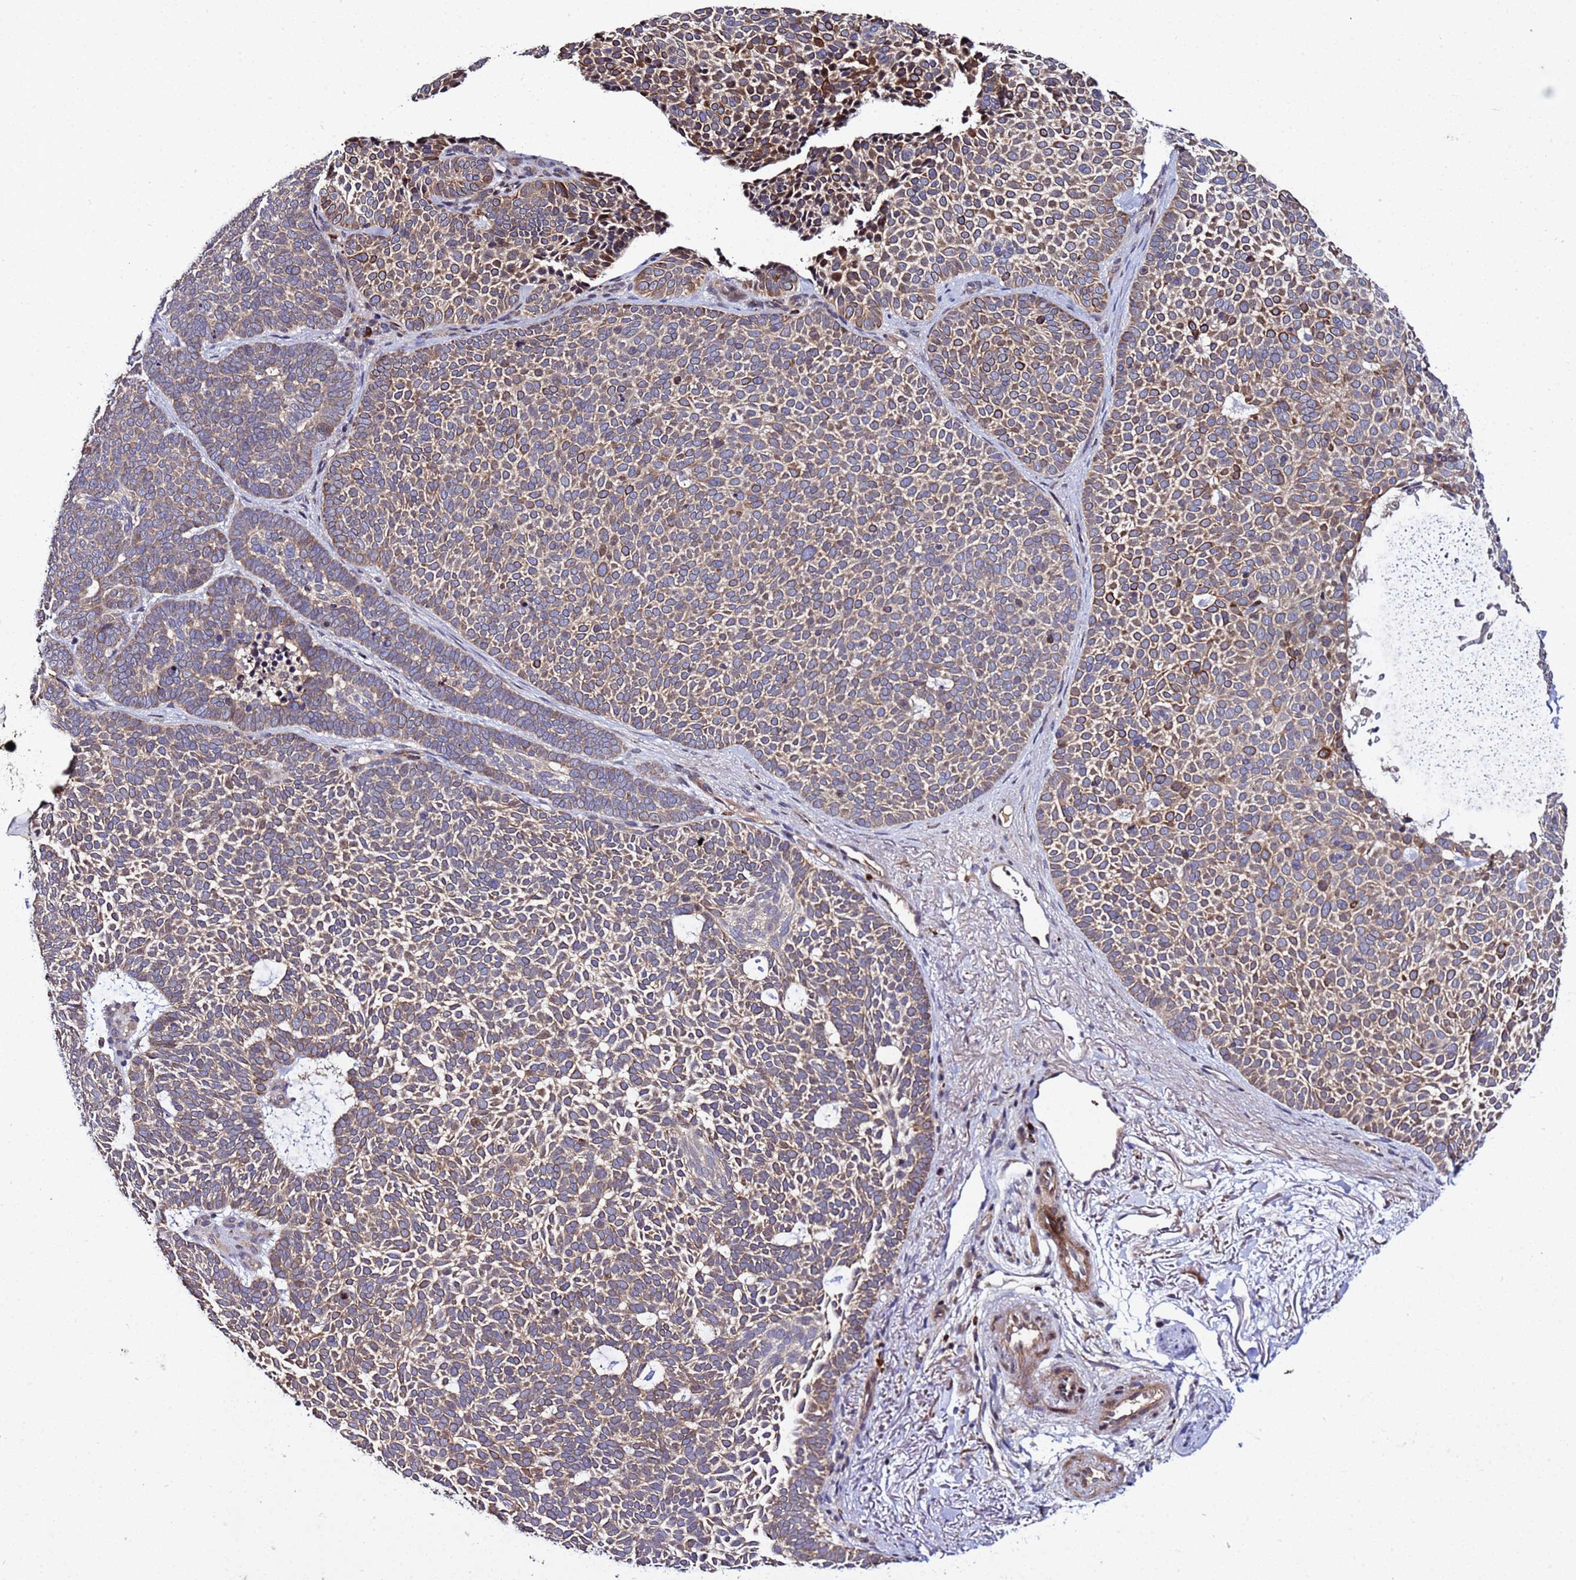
{"staining": {"intensity": "moderate", "quantity": "25%-75%", "location": "cytoplasmic/membranous"}, "tissue": "skin cancer", "cell_type": "Tumor cells", "image_type": "cancer", "snomed": [{"axis": "morphology", "description": "Basal cell carcinoma"}, {"axis": "topography", "description": "Skin"}], "caption": "IHC of human basal cell carcinoma (skin) displays medium levels of moderate cytoplasmic/membranous positivity in approximately 25%-75% of tumor cells.", "gene": "PLXDC2", "patient": {"sex": "female", "age": 77}}